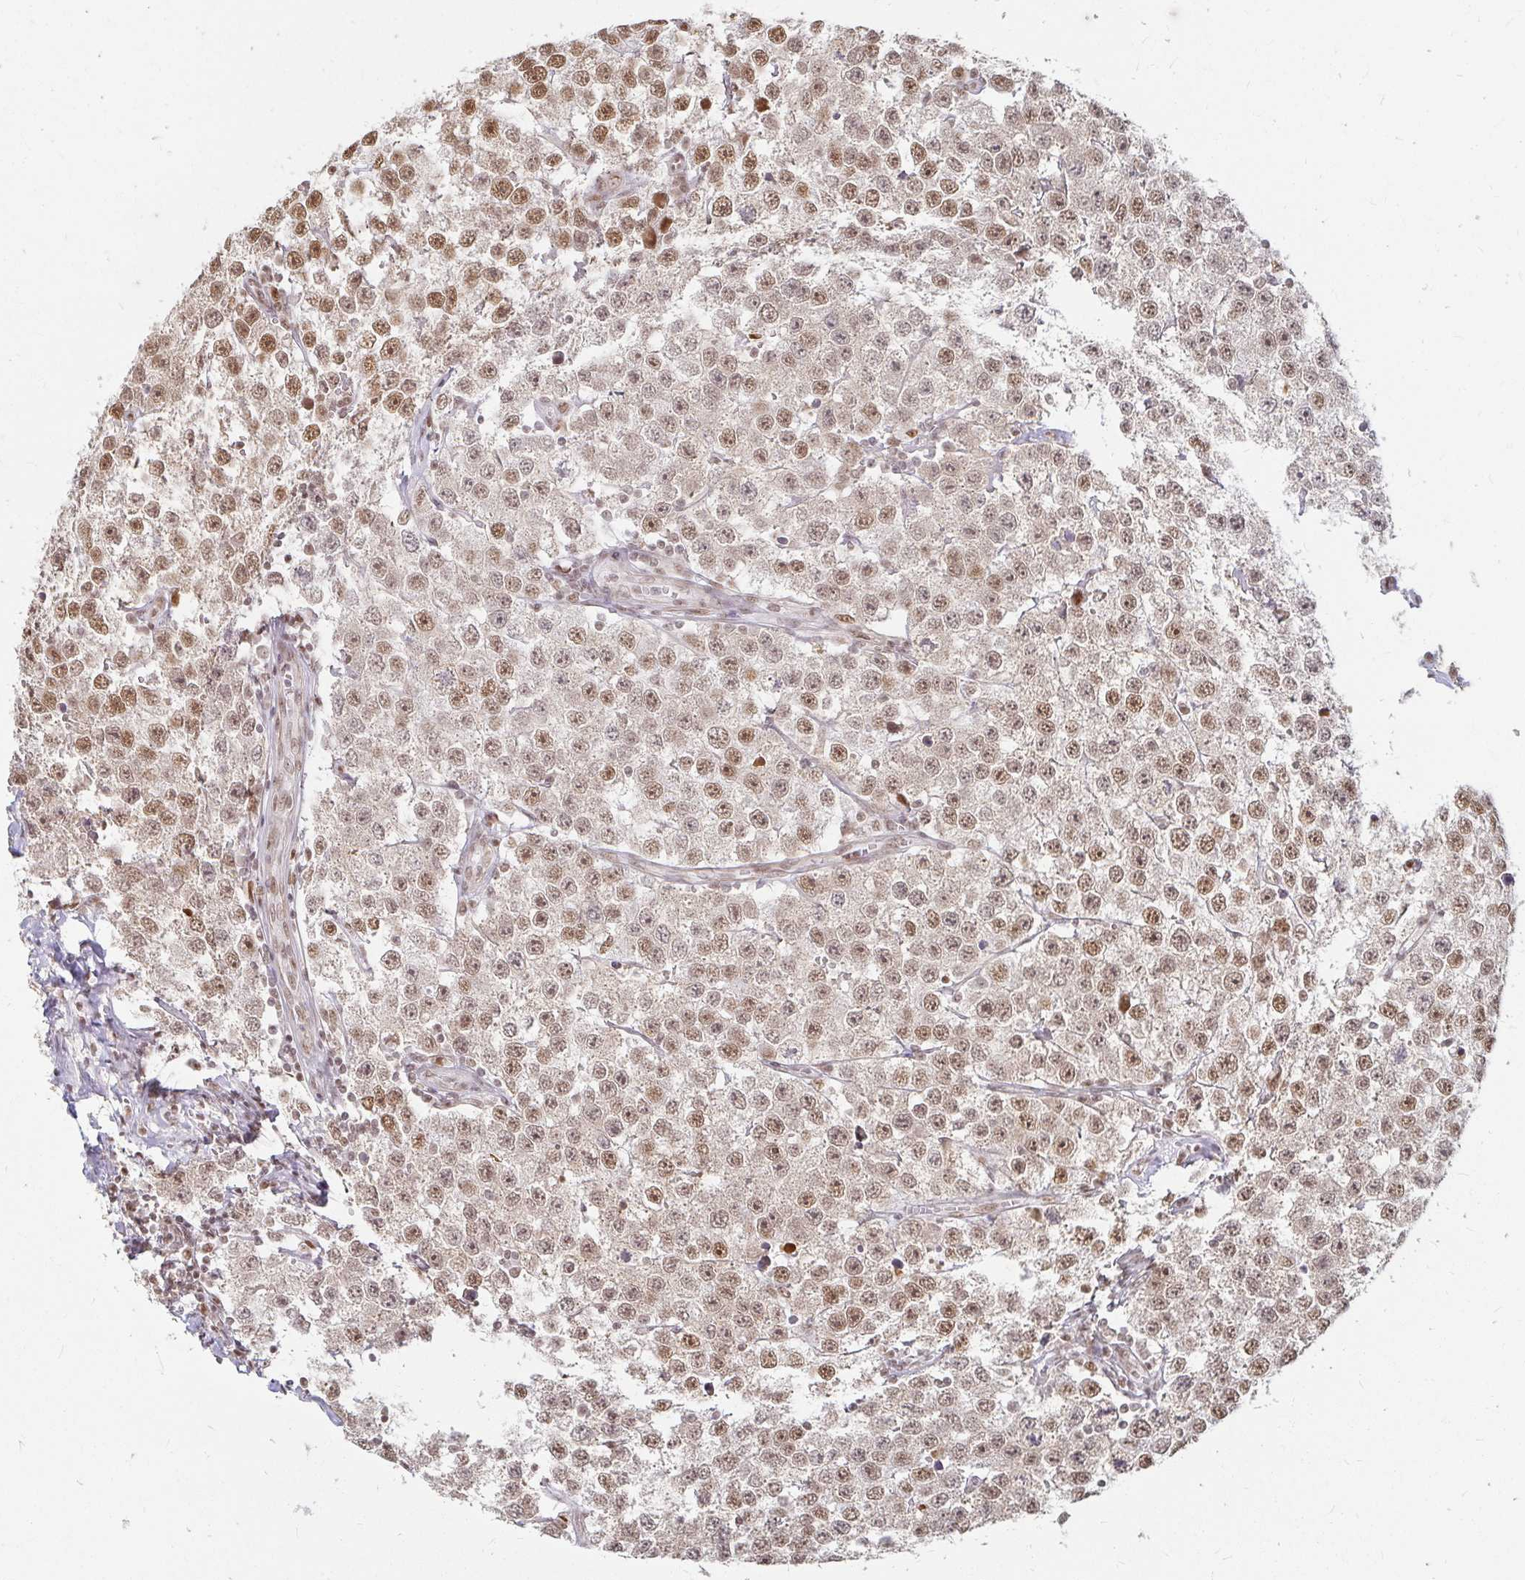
{"staining": {"intensity": "moderate", "quantity": "25%-75%", "location": "nuclear"}, "tissue": "testis cancer", "cell_type": "Tumor cells", "image_type": "cancer", "snomed": [{"axis": "morphology", "description": "Seminoma, NOS"}, {"axis": "topography", "description": "Testis"}], "caption": "Moderate nuclear protein positivity is appreciated in approximately 25%-75% of tumor cells in seminoma (testis).", "gene": "HNRNPU", "patient": {"sex": "male", "age": 34}}